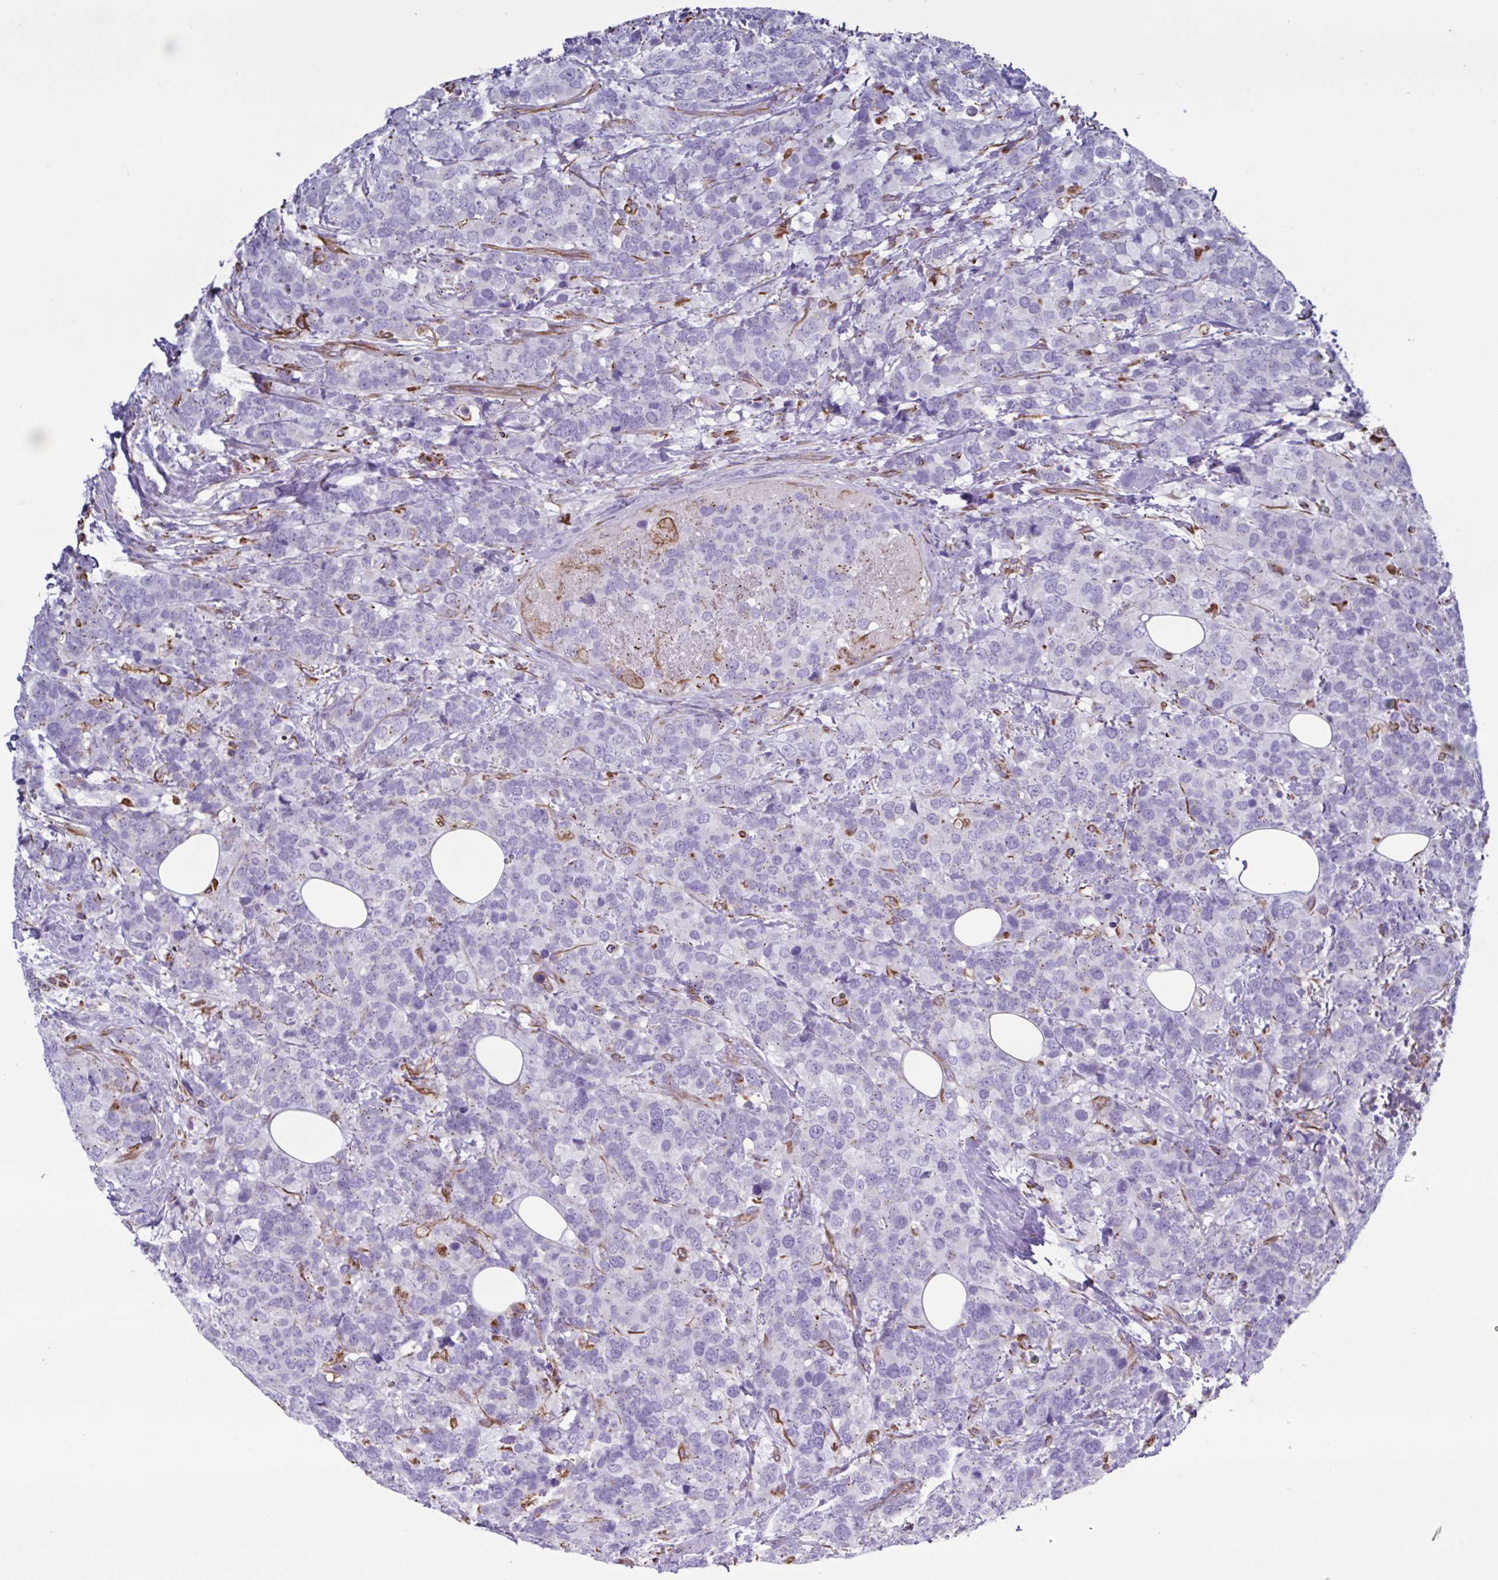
{"staining": {"intensity": "negative", "quantity": "none", "location": "none"}, "tissue": "breast cancer", "cell_type": "Tumor cells", "image_type": "cancer", "snomed": [{"axis": "morphology", "description": "Lobular carcinoma"}, {"axis": "topography", "description": "Breast"}], "caption": "Micrograph shows no protein positivity in tumor cells of breast cancer (lobular carcinoma) tissue. The staining was performed using DAB to visualize the protein expression in brown, while the nuclei were stained in blue with hematoxylin (Magnification: 20x).", "gene": "TMEM86B", "patient": {"sex": "female", "age": 59}}